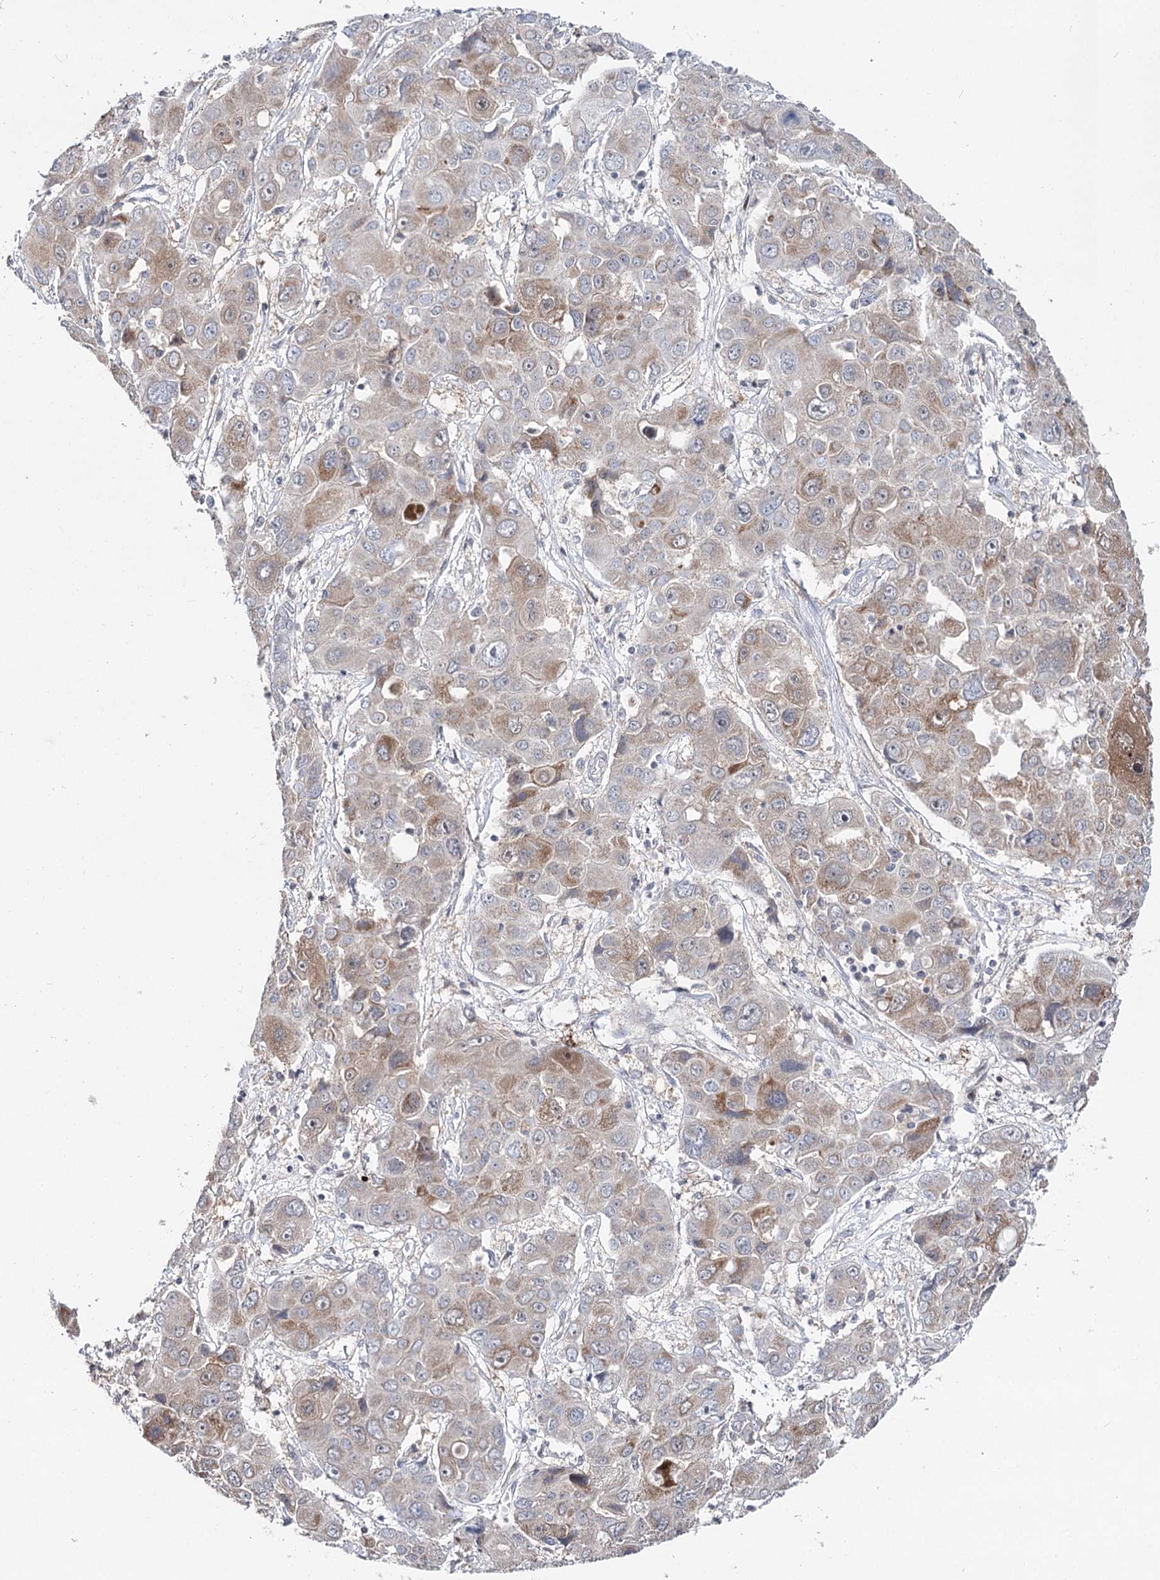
{"staining": {"intensity": "moderate", "quantity": "25%-75%", "location": "cytoplasmic/membranous"}, "tissue": "liver cancer", "cell_type": "Tumor cells", "image_type": "cancer", "snomed": [{"axis": "morphology", "description": "Cholangiocarcinoma"}, {"axis": "topography", "description": "Liver"}], "caption": "Tumor cells demonstrate medium levels of moderate cytoplasmic/membranous expression in approximately 25%-75% of cells in liver cholangiocarcinoma.", "gene": "PTGR1", "patient": {"sex": "male", "age": 67}}